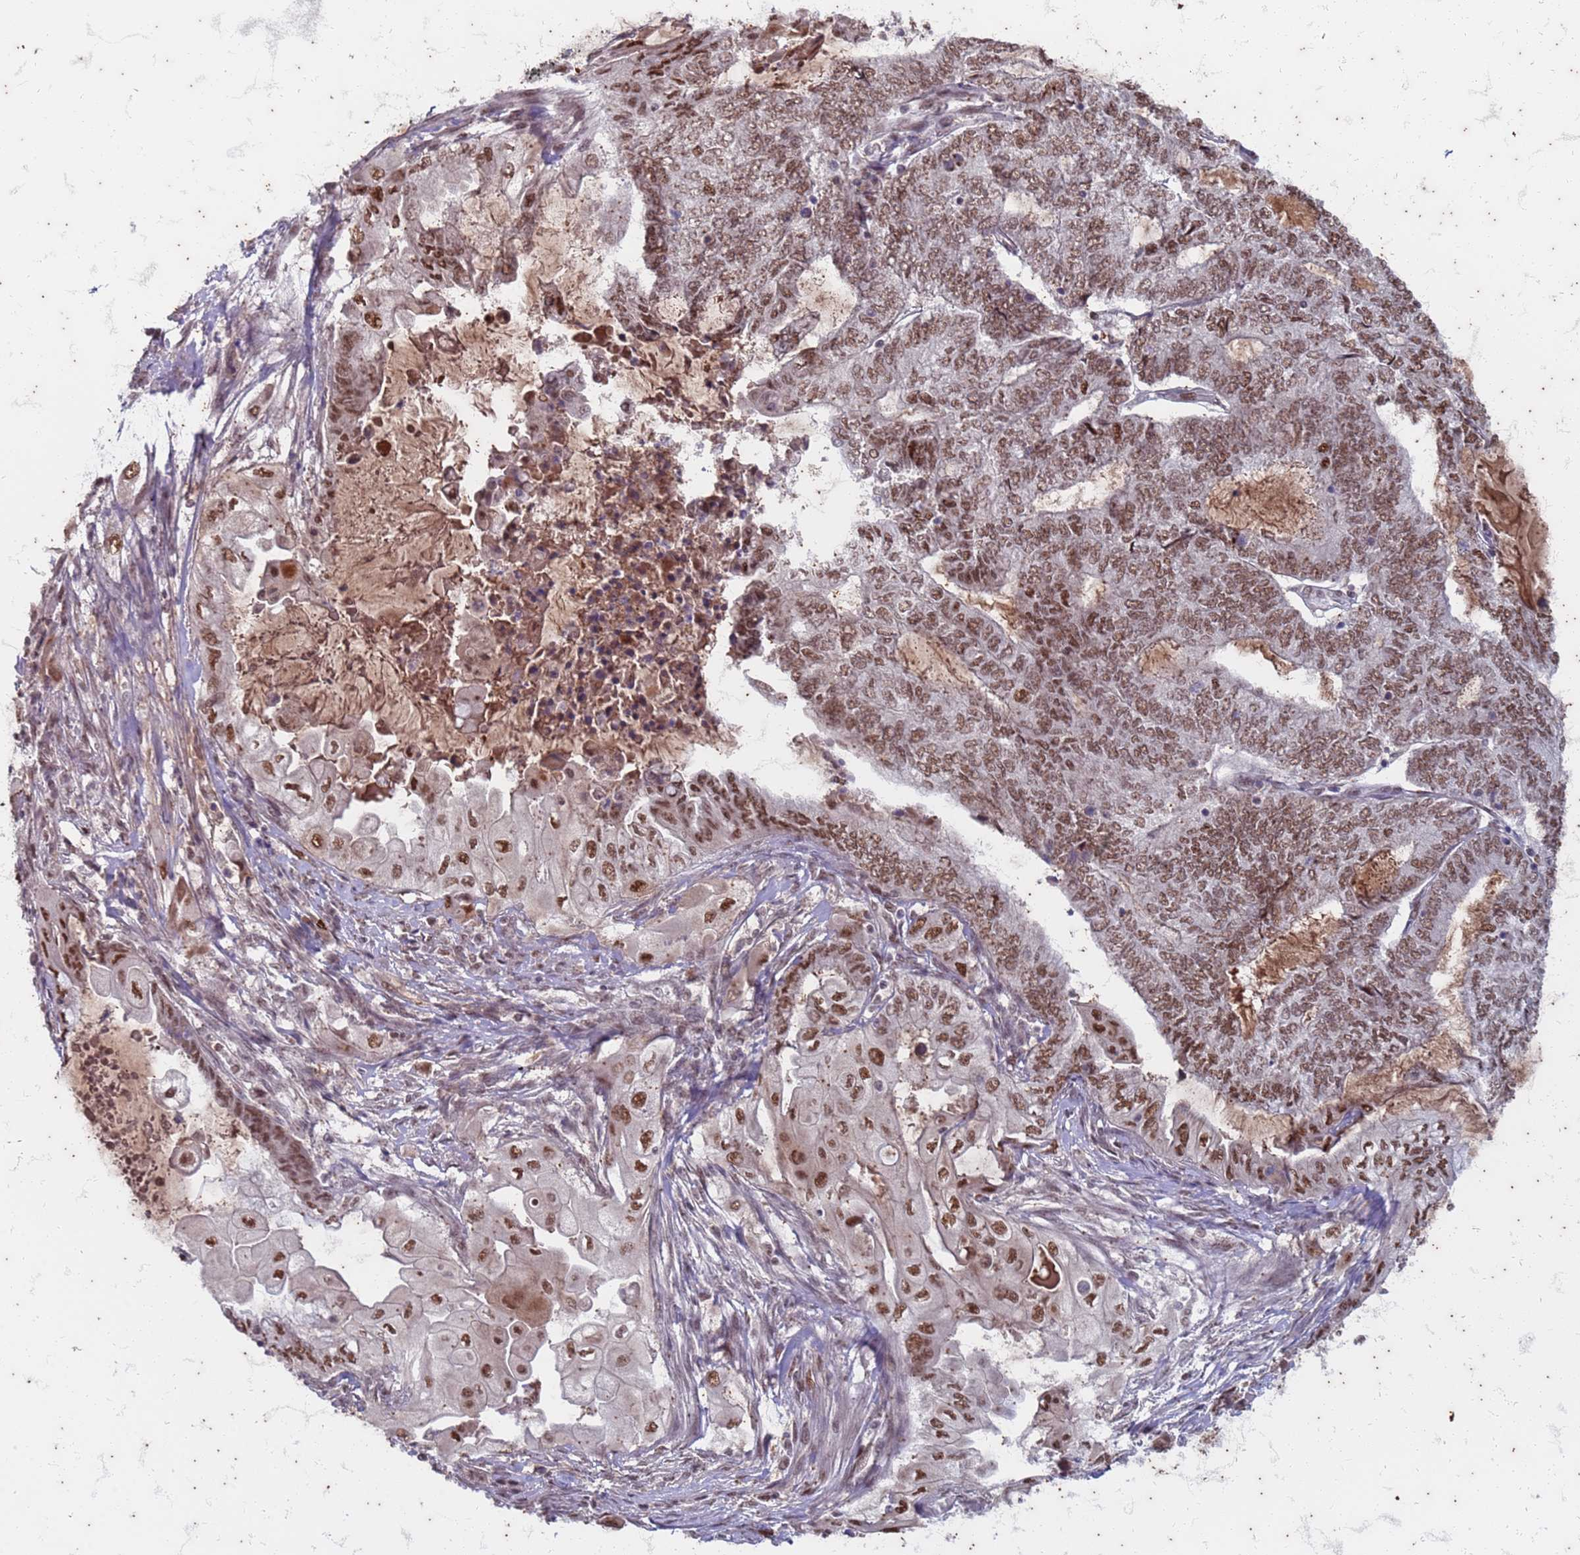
{"staining": {"intensity": "moderate", "quantity": ">75%", "location": "nuclear"}, "tissue": "endometrial cancer", "cell_type": "Tumor cells", "image_type": "cancer", "snomed": [{"axis": "morphology", "description": "Adenocarcinoma, NOS"}, {"axis": "topography", "description": "Uterus"}, {"axis": "topography", "description": "Endometrium"}], "caption": "DAB (3,3'-diaminobenzidine) immunohistochemical staining of endometrial adenocarcinoma demonstrates moderate nuclear protein positivity in approximately >75% of tumor cells. Nuclei are stained in blue.", "gene": "TRMT6", "patient": {"sex": "female", "age": 70}}